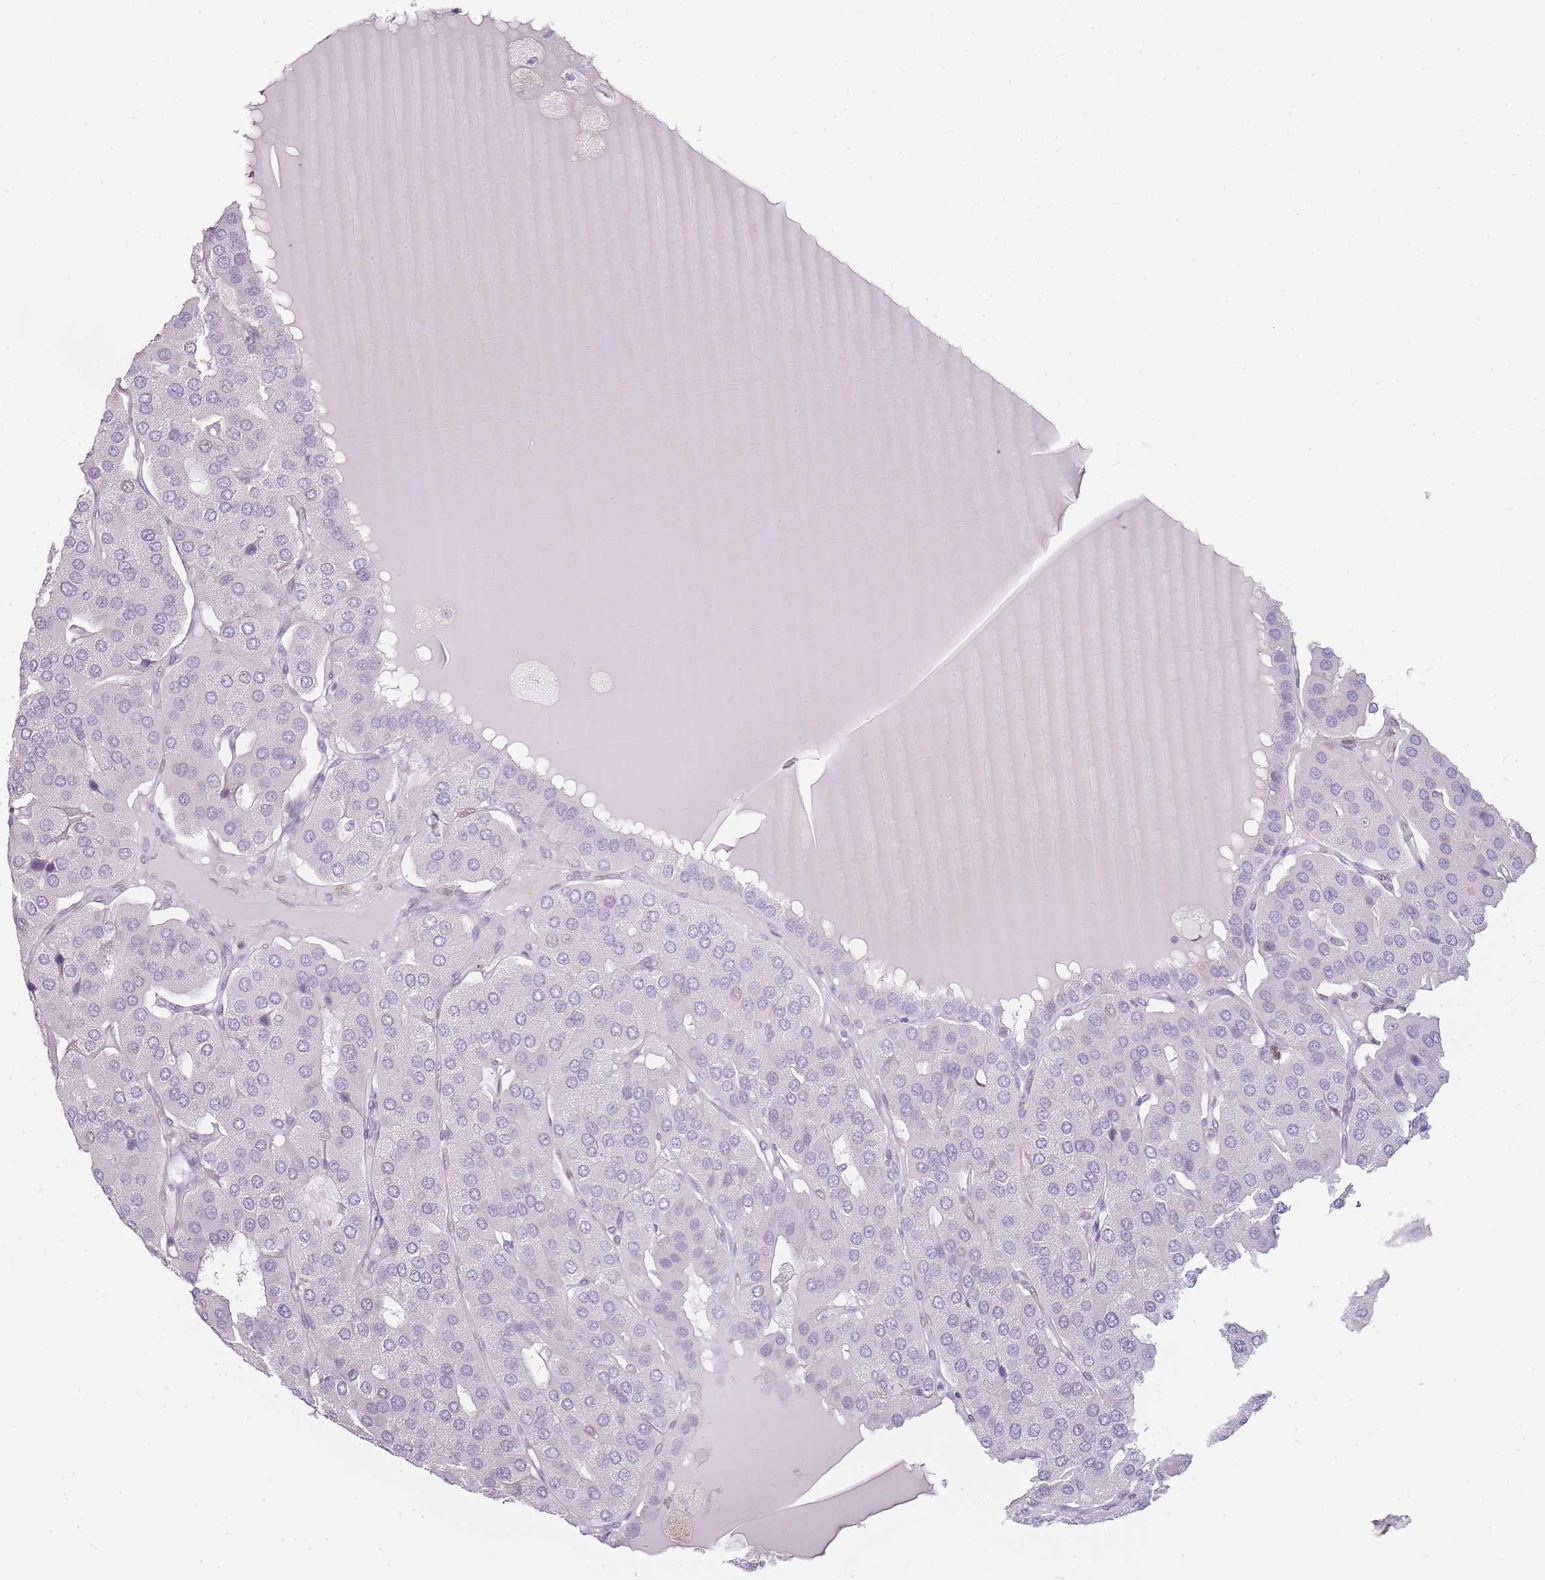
{"staining": {"intensity": "negative", "quantity": "none", "location": "none"}, "tissue": "parathyroid gland", "cell_type": "Glandular cells", "image_type": "normal", "snomed": [{"axis": "morphology", "description": "Normal tissue, NOS"}, {"axis": "morphology", "description": "Adenoma, NOS"}, {"axis": "topography", "description": "Parathyroid gland"}], "caption": "Protein analysis of benign parathyroid gland shows no significant positivity in glandular cells.", "gene": "JAKMIP1", "patient": {"sex": "female", "age": 86}}